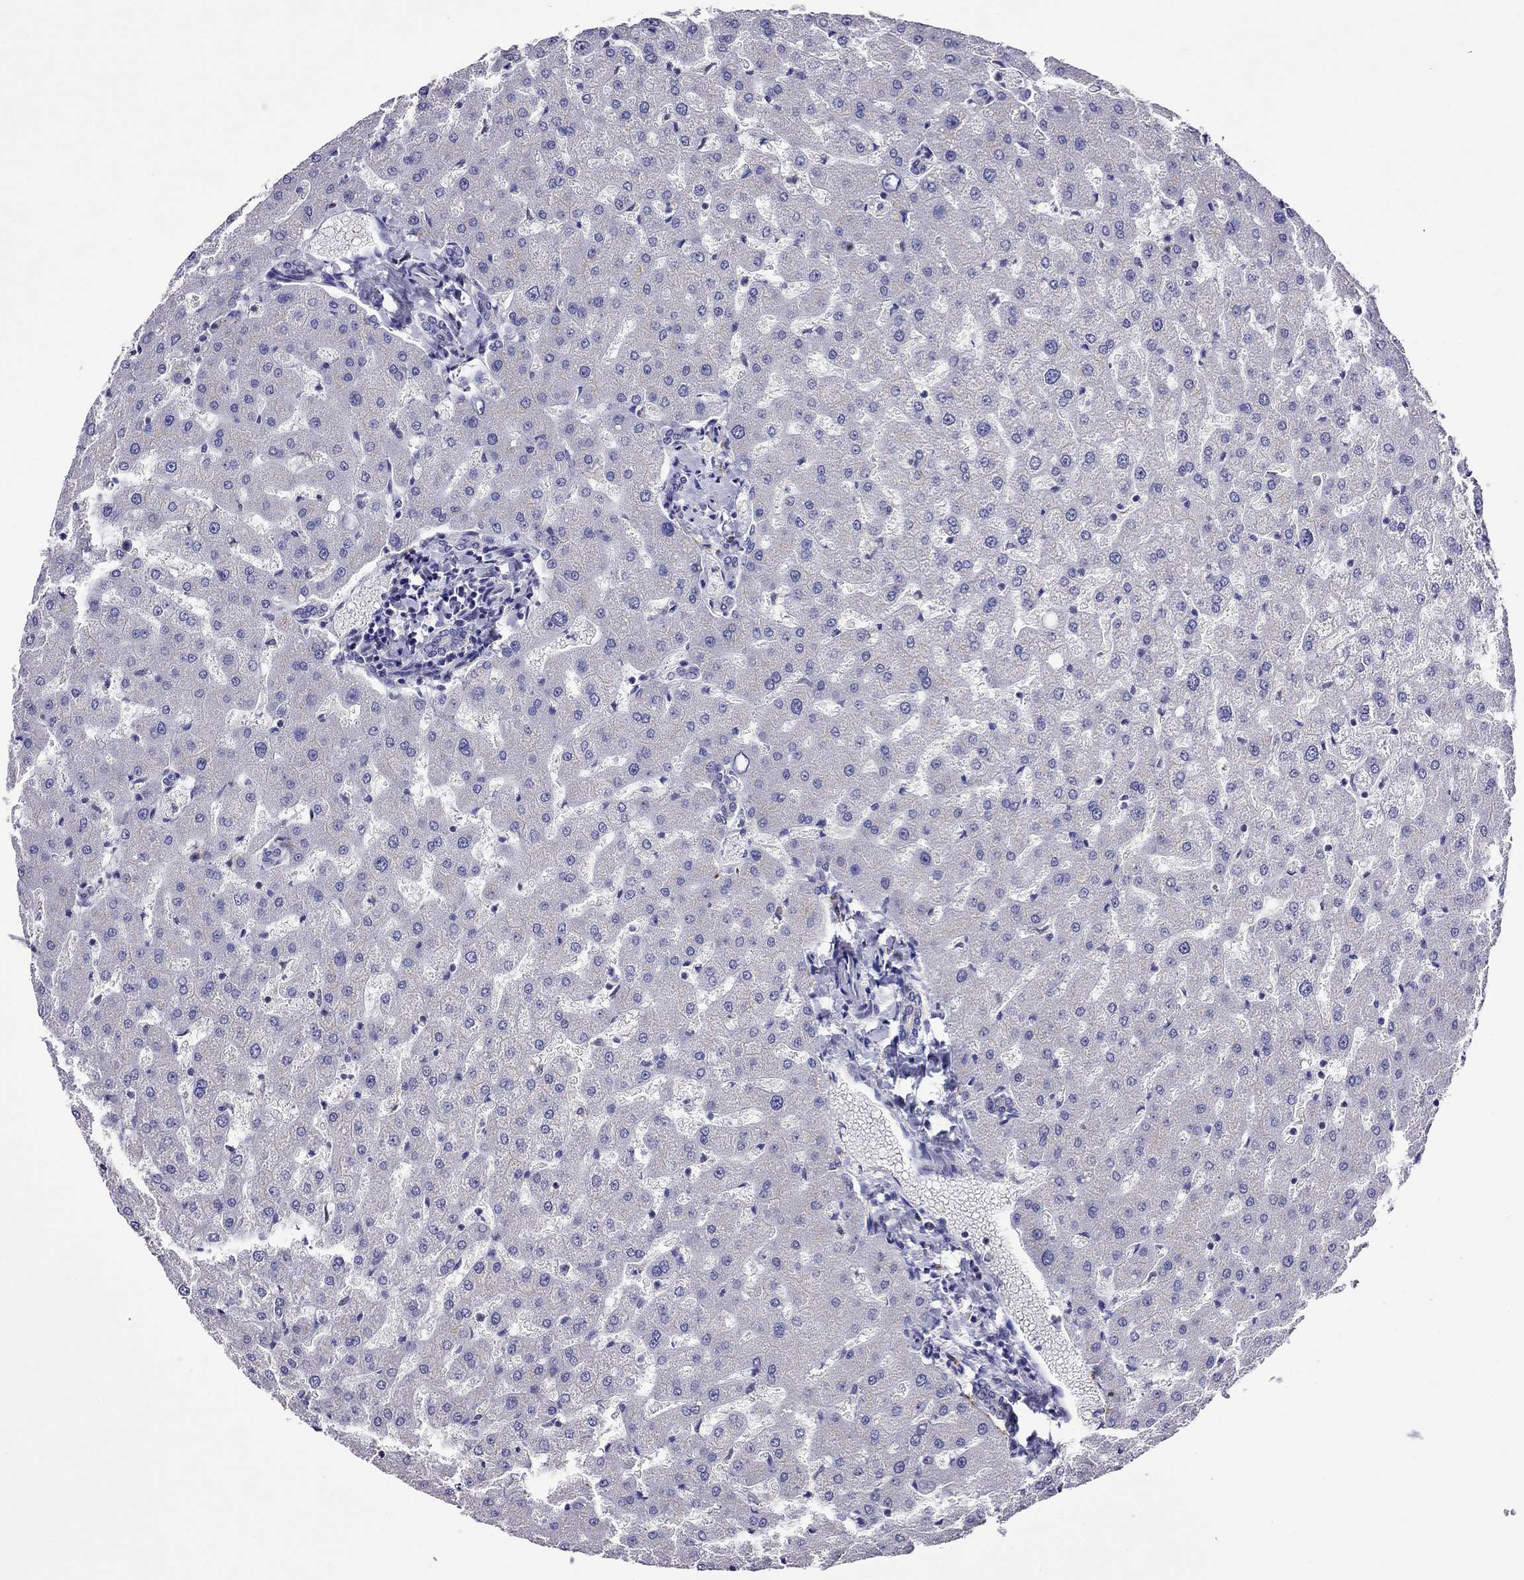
{"staining": {"intensity": "negative", "quantity": "none", "location": "none"}, "tissue": "liver", "cell_type": "Cholangiocytes", "image_type": "normal", "snomed": [{"axis": "morphology", "description": "Normal tissue, NOS"}, {"axis": "topography", "description": "Liver"}], "caption": "The image demonstrates no staining of cholangiocytes in benign liver. (Stains: DAB (3,3'-diaminobenzidine) IHC with hematoxylin counter stain, Microscopy: brightfield microscopy at high magnification).", "gene": "MPZ", "patient": {"sex": "female", "age": 50}}